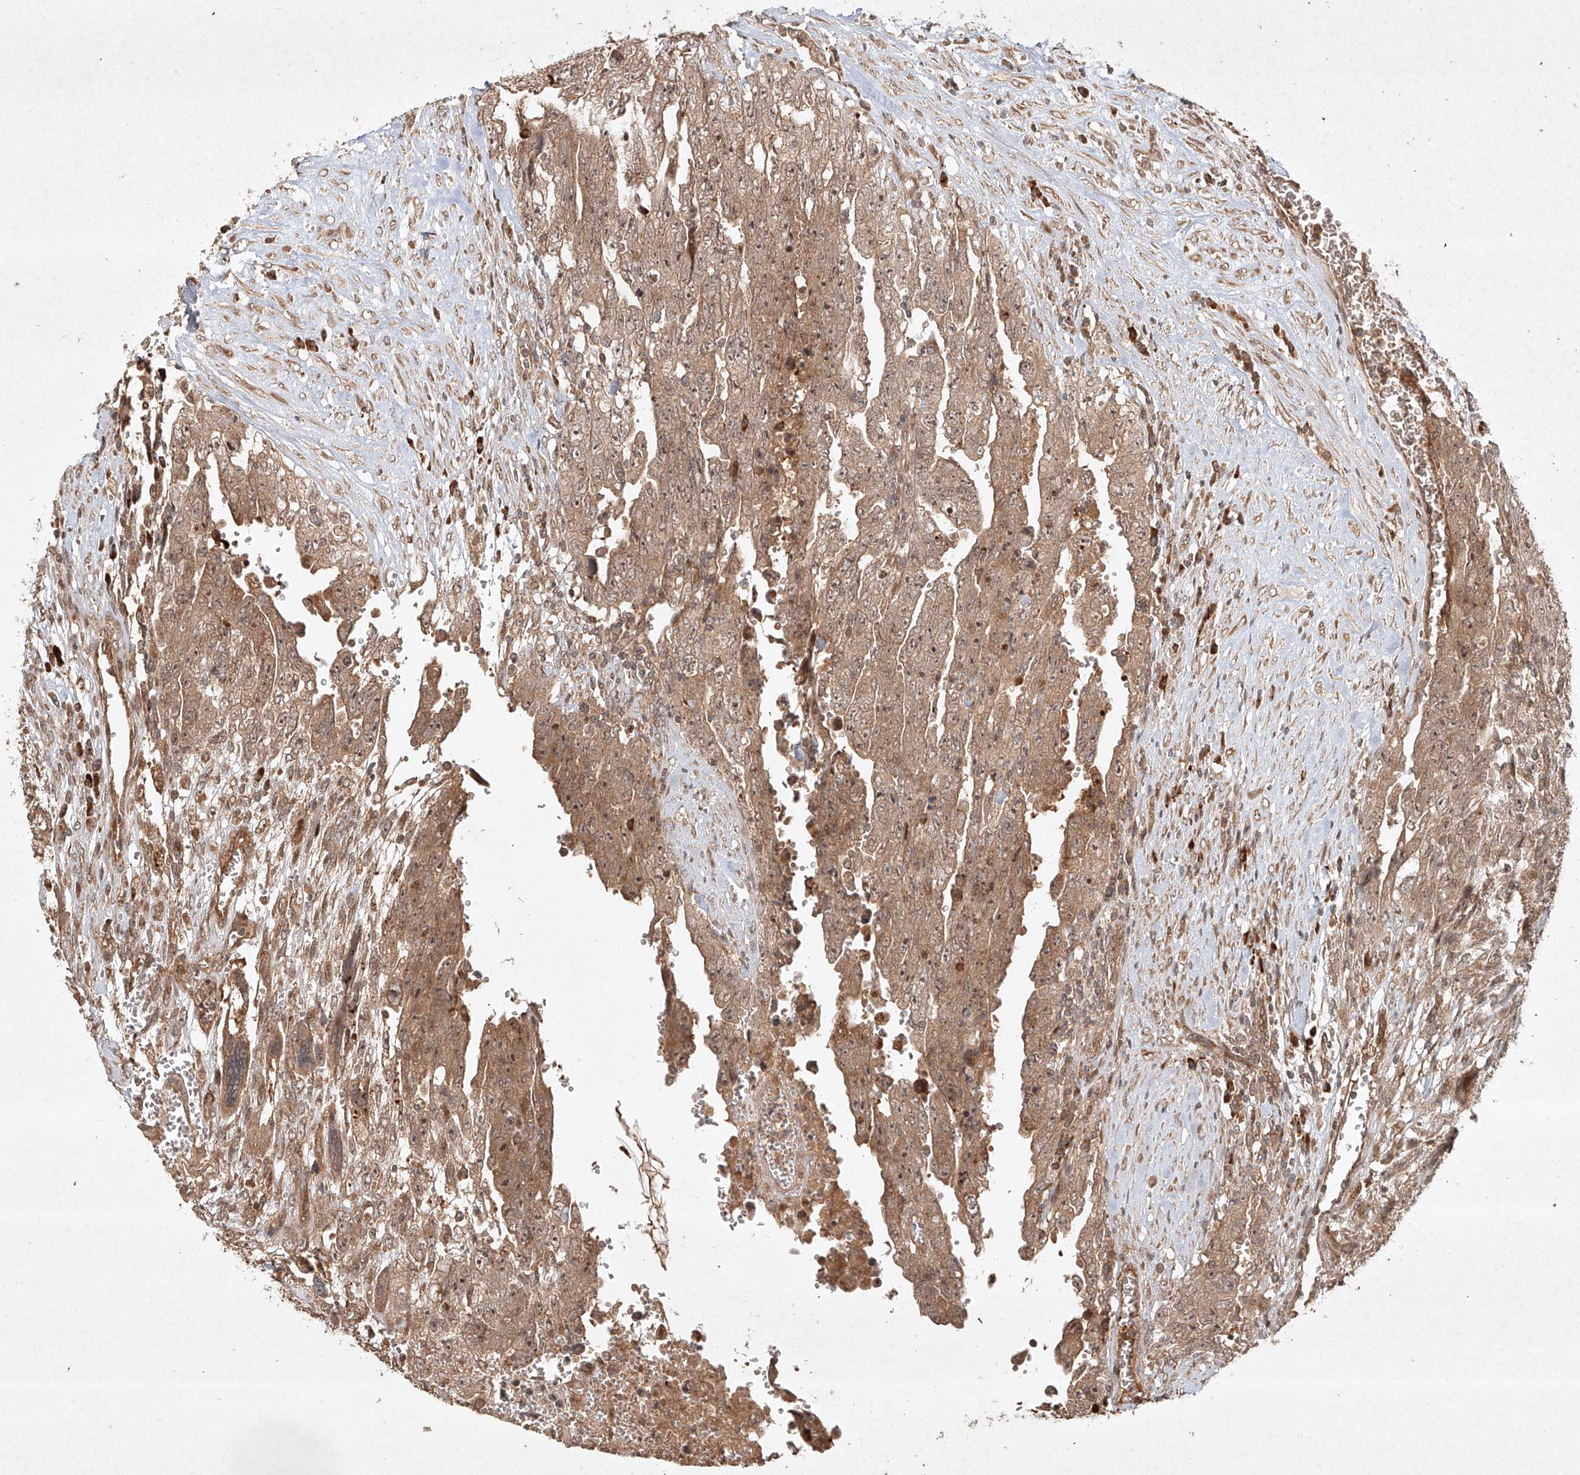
{"staining": {"intensity": "moderate", "quantity": ">75%", "location": "cytoplasmic/membranous,nuclear"}, "tissue": "testis cancer", "cell_type": "Tumor cells", "image_type": "cancer", "snomed": [{"axis": "morphology", "description": "Carcinoma, Embryonal, NOS"}, {"axis": "topography", "description": "Testis"}], "caption": "The image shows immunohistochemical staining of testis embryonal carcinoma. There is moderate cytoplasmic/membranous and nuclear expression is appreciated in approximately >75% of tumor cells.", "gene": "CYYR1", "patient": {"sex": "male", "age": 28}}